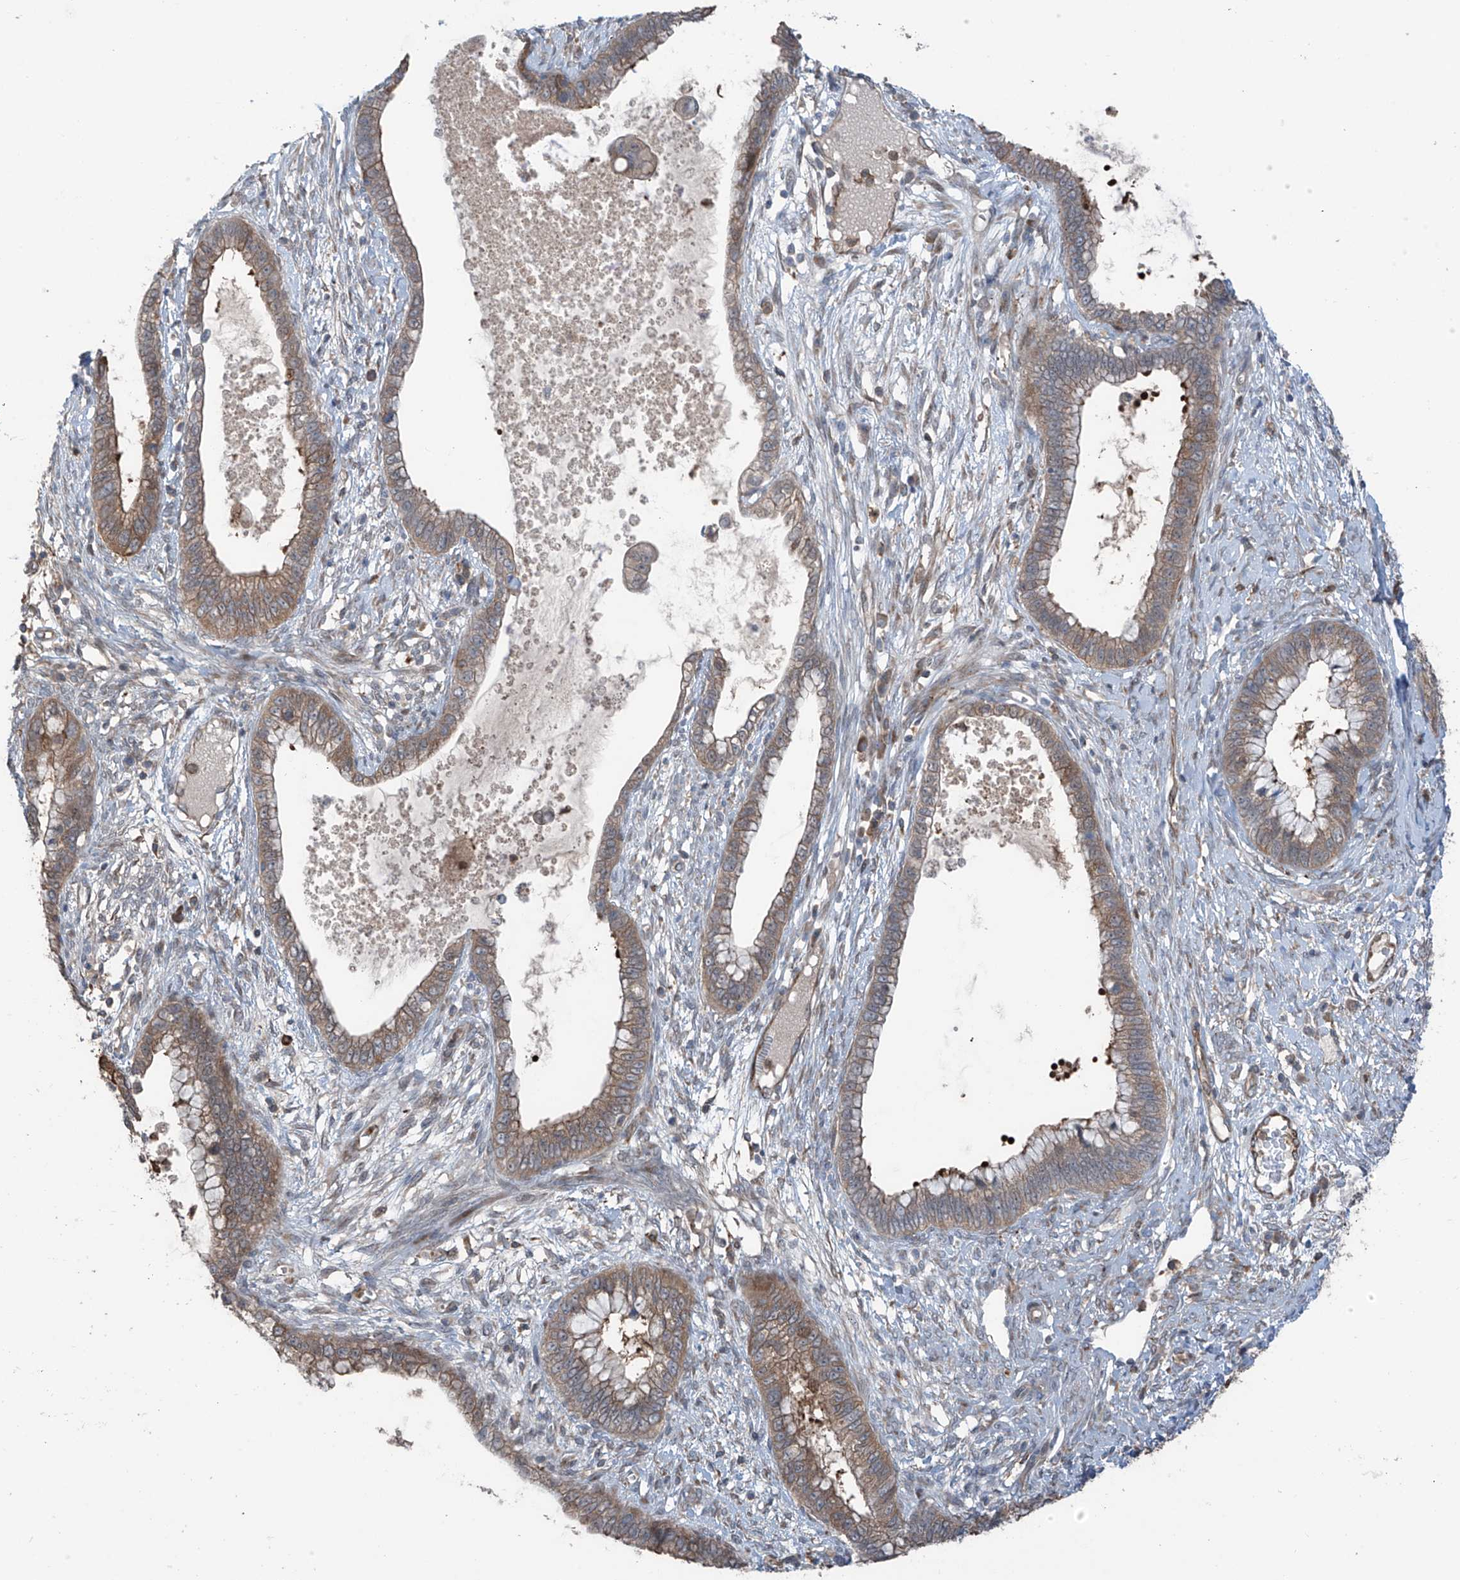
{"staining": {"intensity": "moderate", "quantity": "25%-75%", "location": "cytoplasmic/membranous"}, "tissue": "cervical cancer", "cell_type": "Tumor cells", "image_type": "cancer", "snomed": [{"axis": "morphology", "description": "Adenocarcinoma, NOS"}, {"axis": "topography", "description": "Cervix"}], "caption": "Protein analysis of adenocarcinoma (cervical) tissue shows moderate cytoplasmic/membranous positivity in approximately 25%-75% of tumor cells. (DAB (3,3'-diaminobenzidine) IHC, brown staining for protein, blue staining for nuclei).", "gene": "SAMD3", "patient": {"sex": "female", "age": 44}}